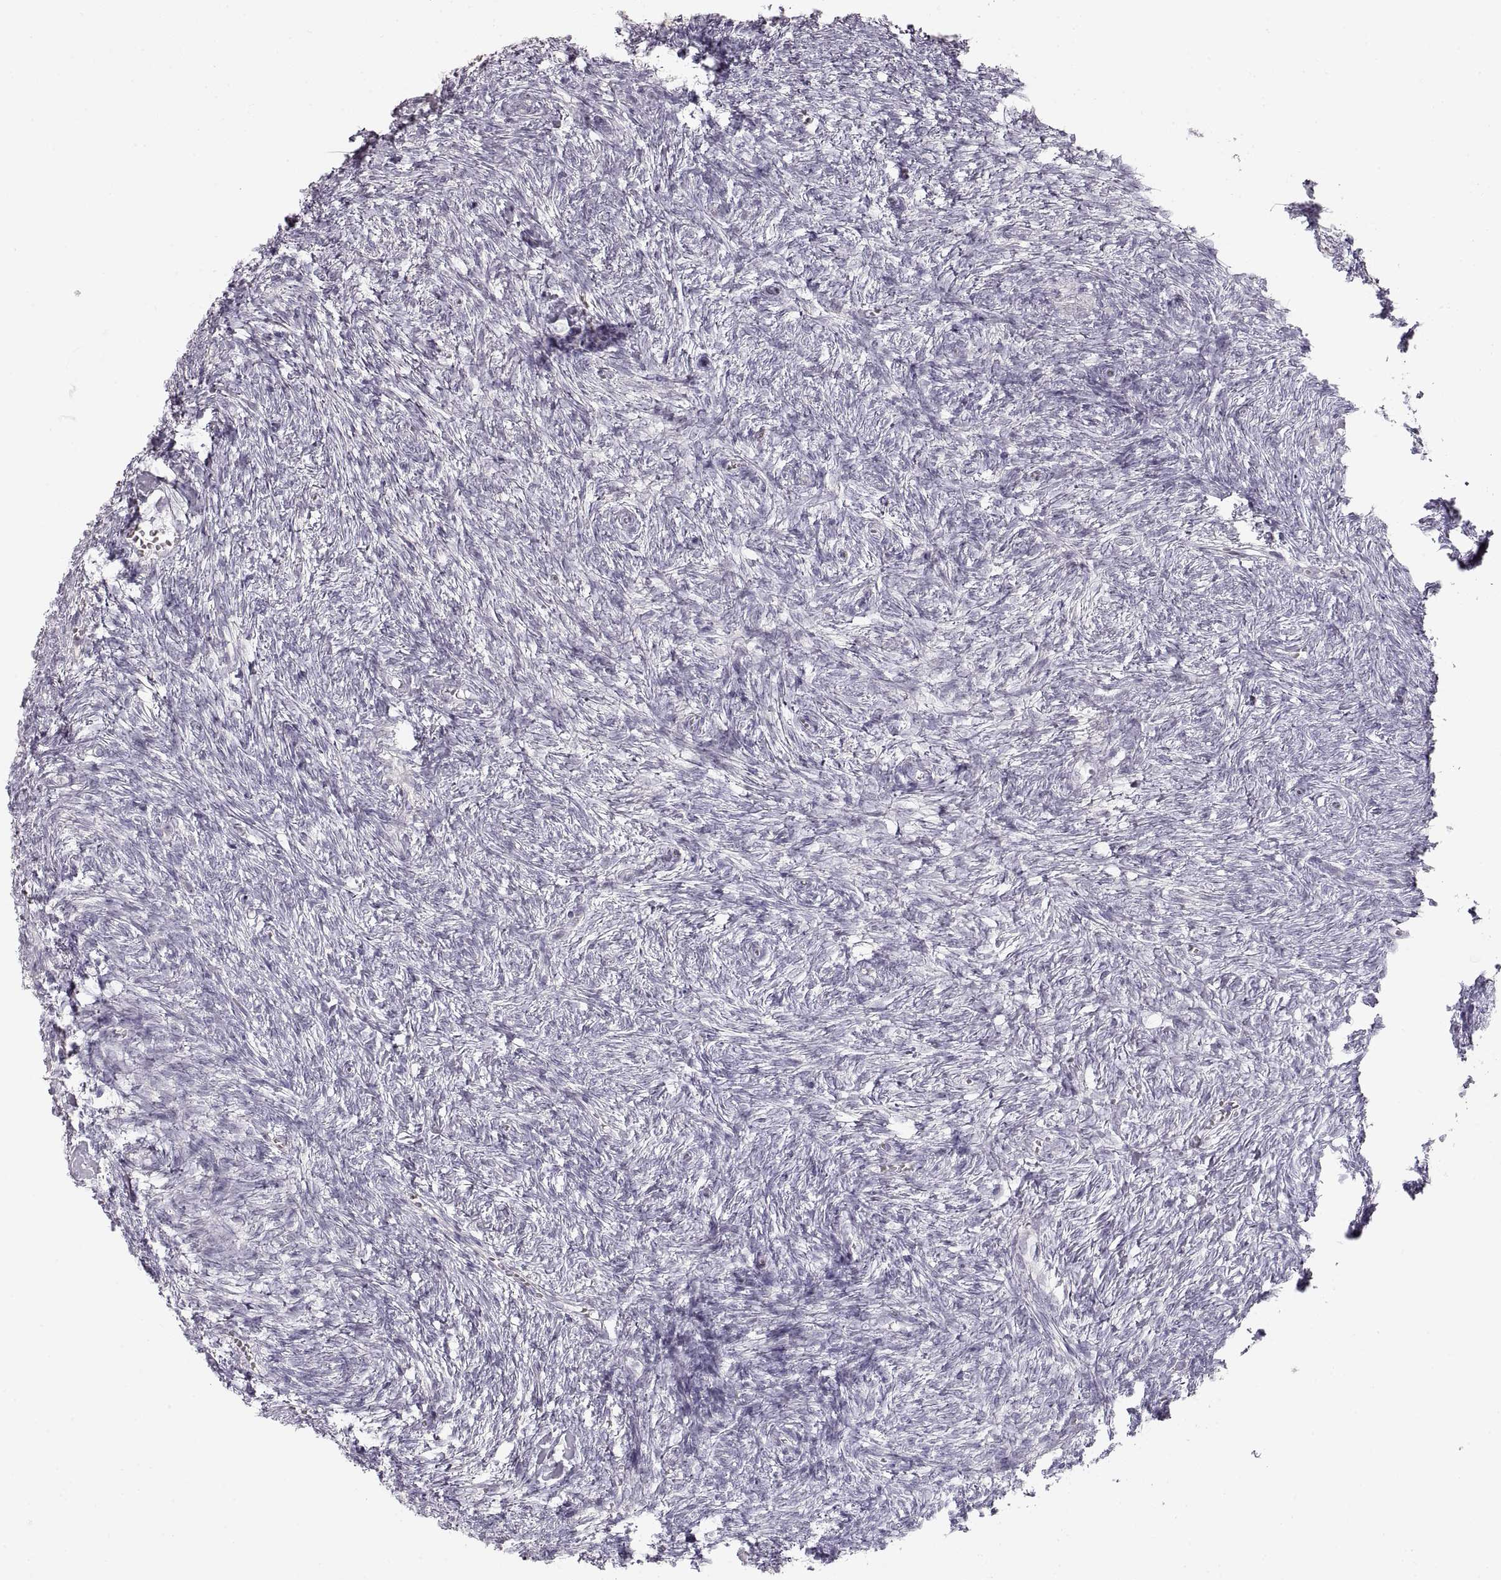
{"staining": {"intensity": "negative", "quantity": "none", "location": "none"}, "tissue": "ovary", "cell_type": "Follicle cells", "image_type": "normal", "snomed": [{"axis": "morphology", "description": "Normal tissue, NOS"}, {"axis": "topography", "description": "Ovary"}], "caption": "Human ovary stained for a protein using immunohistochemistry (IHC) reveals no expression in follicle cells.", "gene": "PCSK2", "patient": {"sex": "female", "age": 43}}